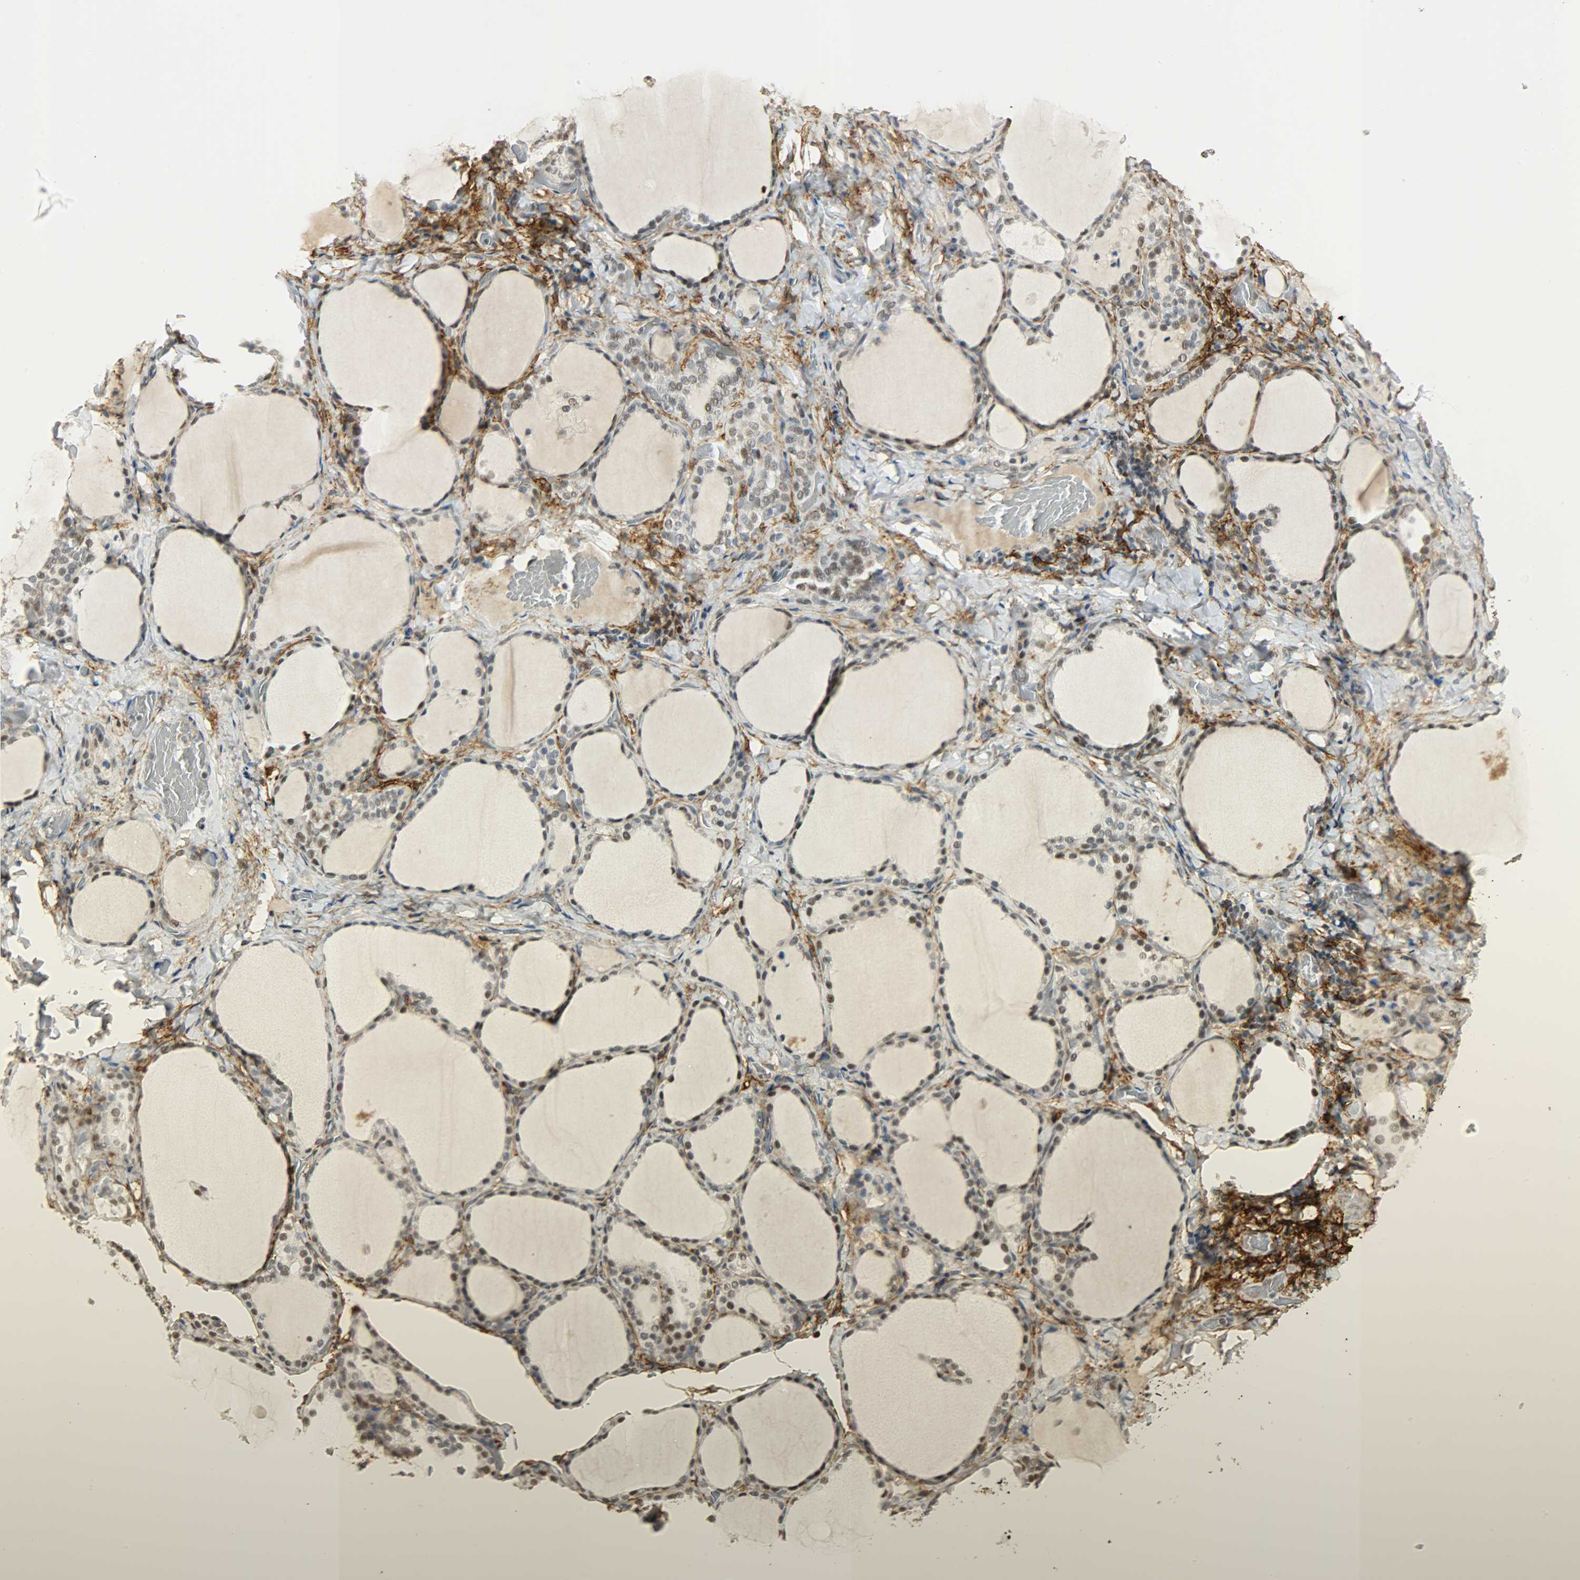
{"staining": {"intensity": "moderate", "quantity": ">75%", "location": "nuclear"}, "tissue": "thyroid gland", "cell_type": "Glandular cells", "image_type": "normal", "snomed": [{"axis": "morphology", "description": "Normal tissue, NOS"}, {"axis": "morphology", "description": "Papillary adenocarcinoma, NOS"}, {"axis": "topography", "description": "Thyroid gland"}], "caption": "DAB (3,3'-diaminobenzidine) immunohistochemical staining of unremarkable human thyroid gland exhibits moderate nuclear protein expression in approximately >75% of glandular cells. The staining was performed using DAB to visualize the protein expression in brown, while the nuclei were stained in blue with hematoxylin (Magnification: 20x).", "gene": "NGFR", "patient": {"sex": "female", "age": 30}}